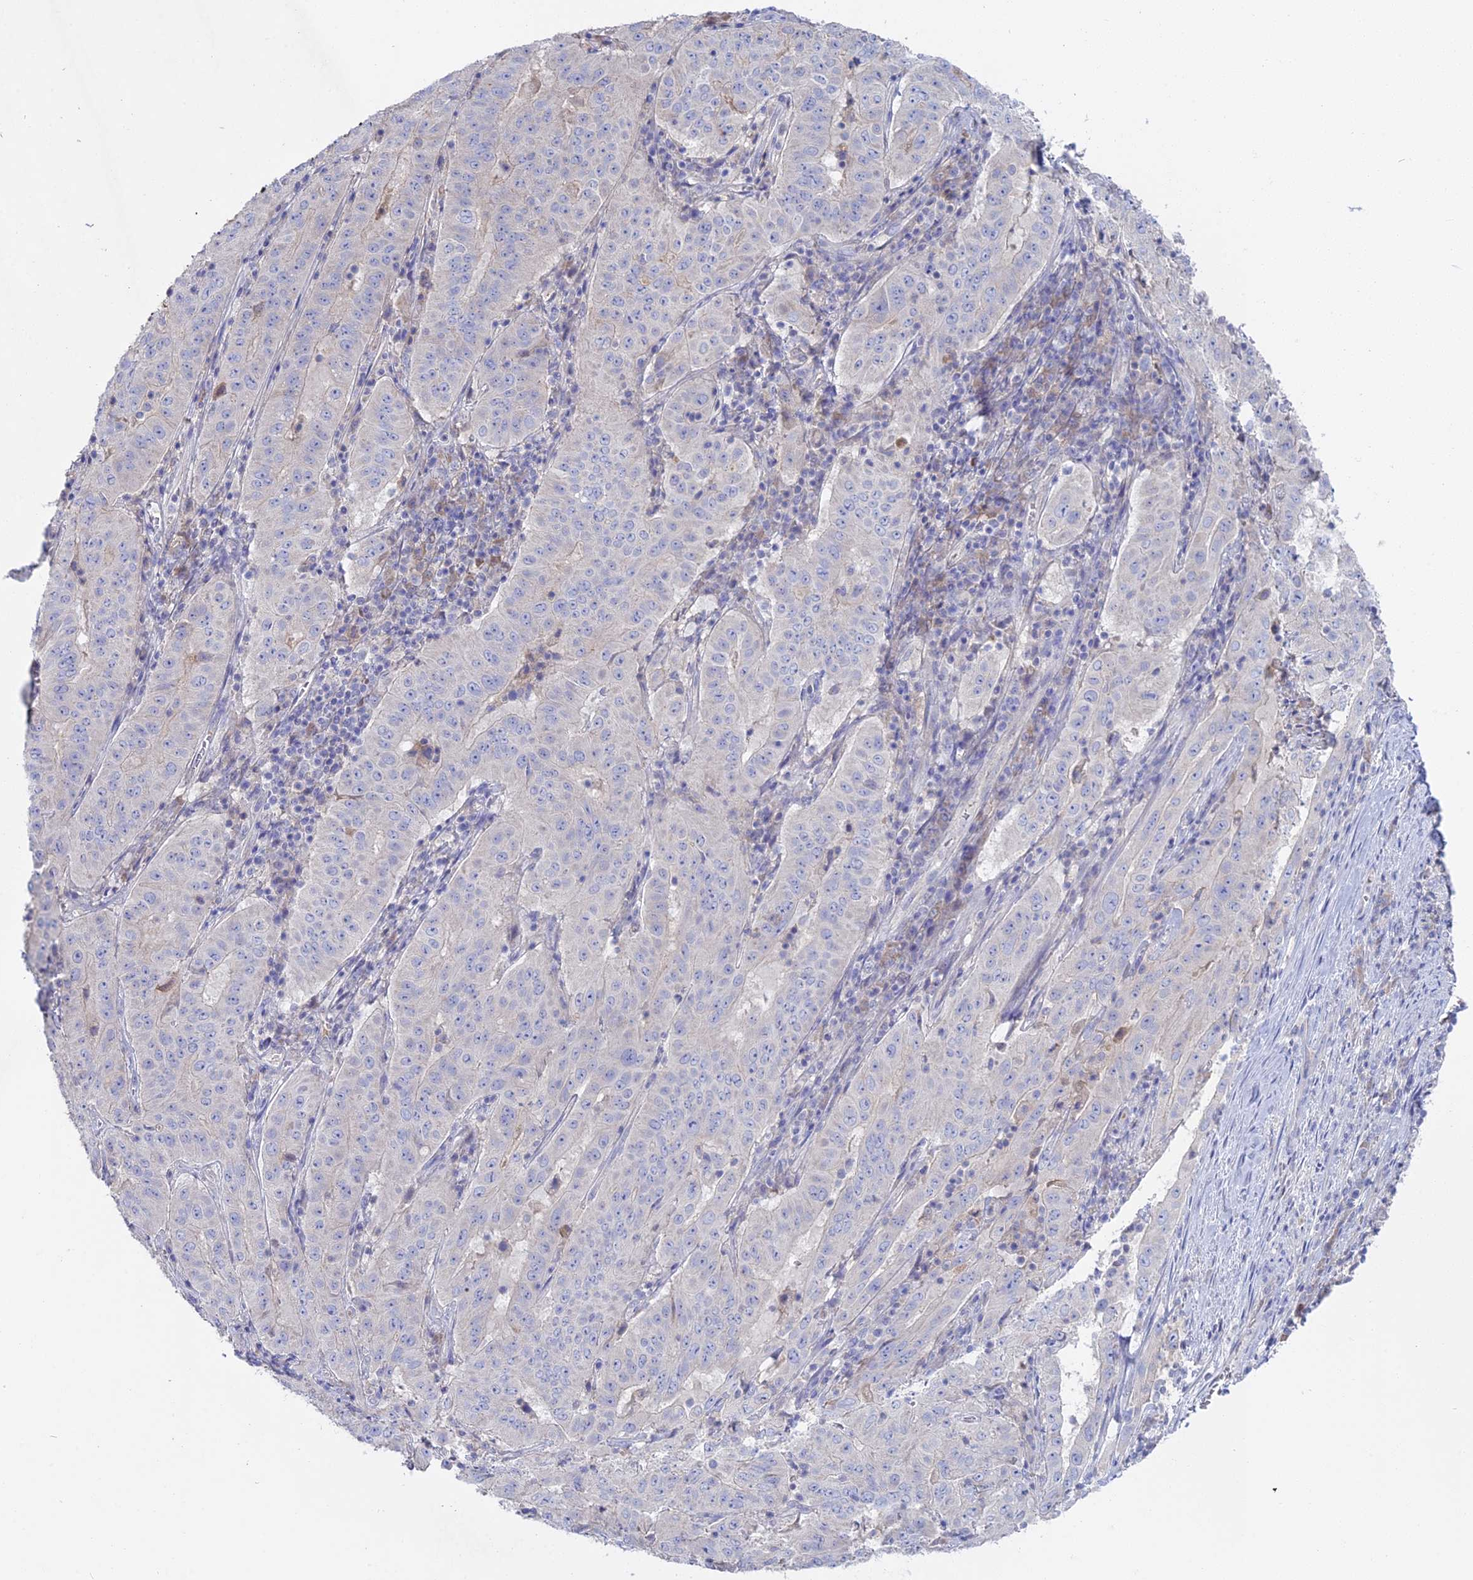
{"staining": {"intensity": "negative", "quantity": "none", "location": "none"}, "tissue": "pancreatic cancer", "cell_type": "Tumor cells", "image_type": "cancer", "snomed": [{"axis": "morphology", "description": "Adenocarcinoma, NOS"}, {"axis": "topography", "description": "Pancreas"}], "caption": "DAB immunohistochemical staining of human pancreatic cancer exhibits no significant staining in tumor cells.", "gene": "ADGRA1", "patient": {"sex": "male", "age": 63}}